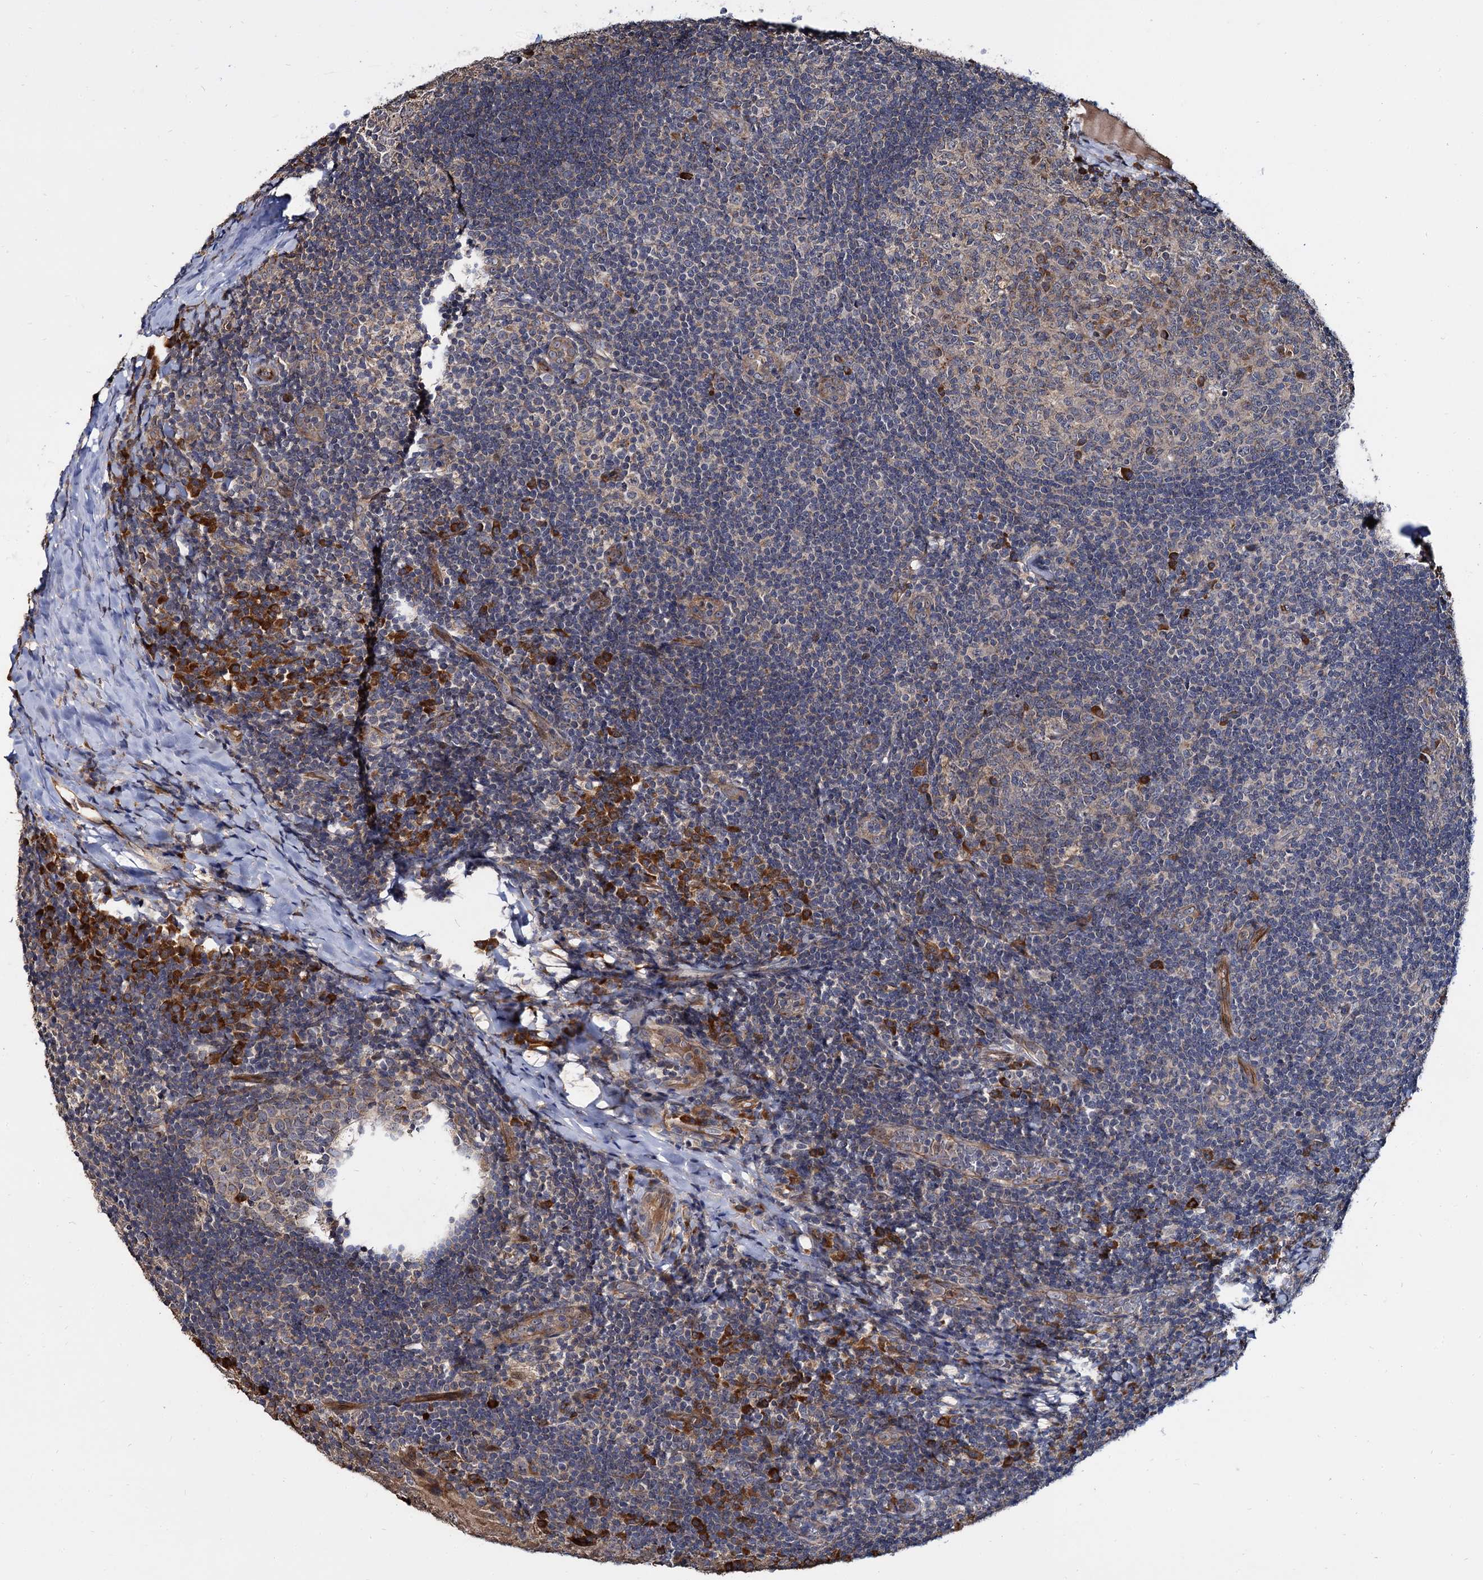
{"staining": {"intensity": "moderate", "quantity": "<25%", "location": "cytoplasmic/membranous"}, "tissue": "tonsil", "cell_type": "Germinal center cells", "image_type": "normal", "snomed": [{"axis": "morphology", "description": "Normal tissue, NOS"}, {"axis": "topography", "description": "Tonsil"}], "caption": "This histopathology image reveals immunohistochemistry (IHC) staining of benign tonsil, with low moderate cytoplasmic/membranous positivity in approximately <25% of germinal center cells.", "gene": "WWC3", "patient": {"sex": "male", "age": 17}}